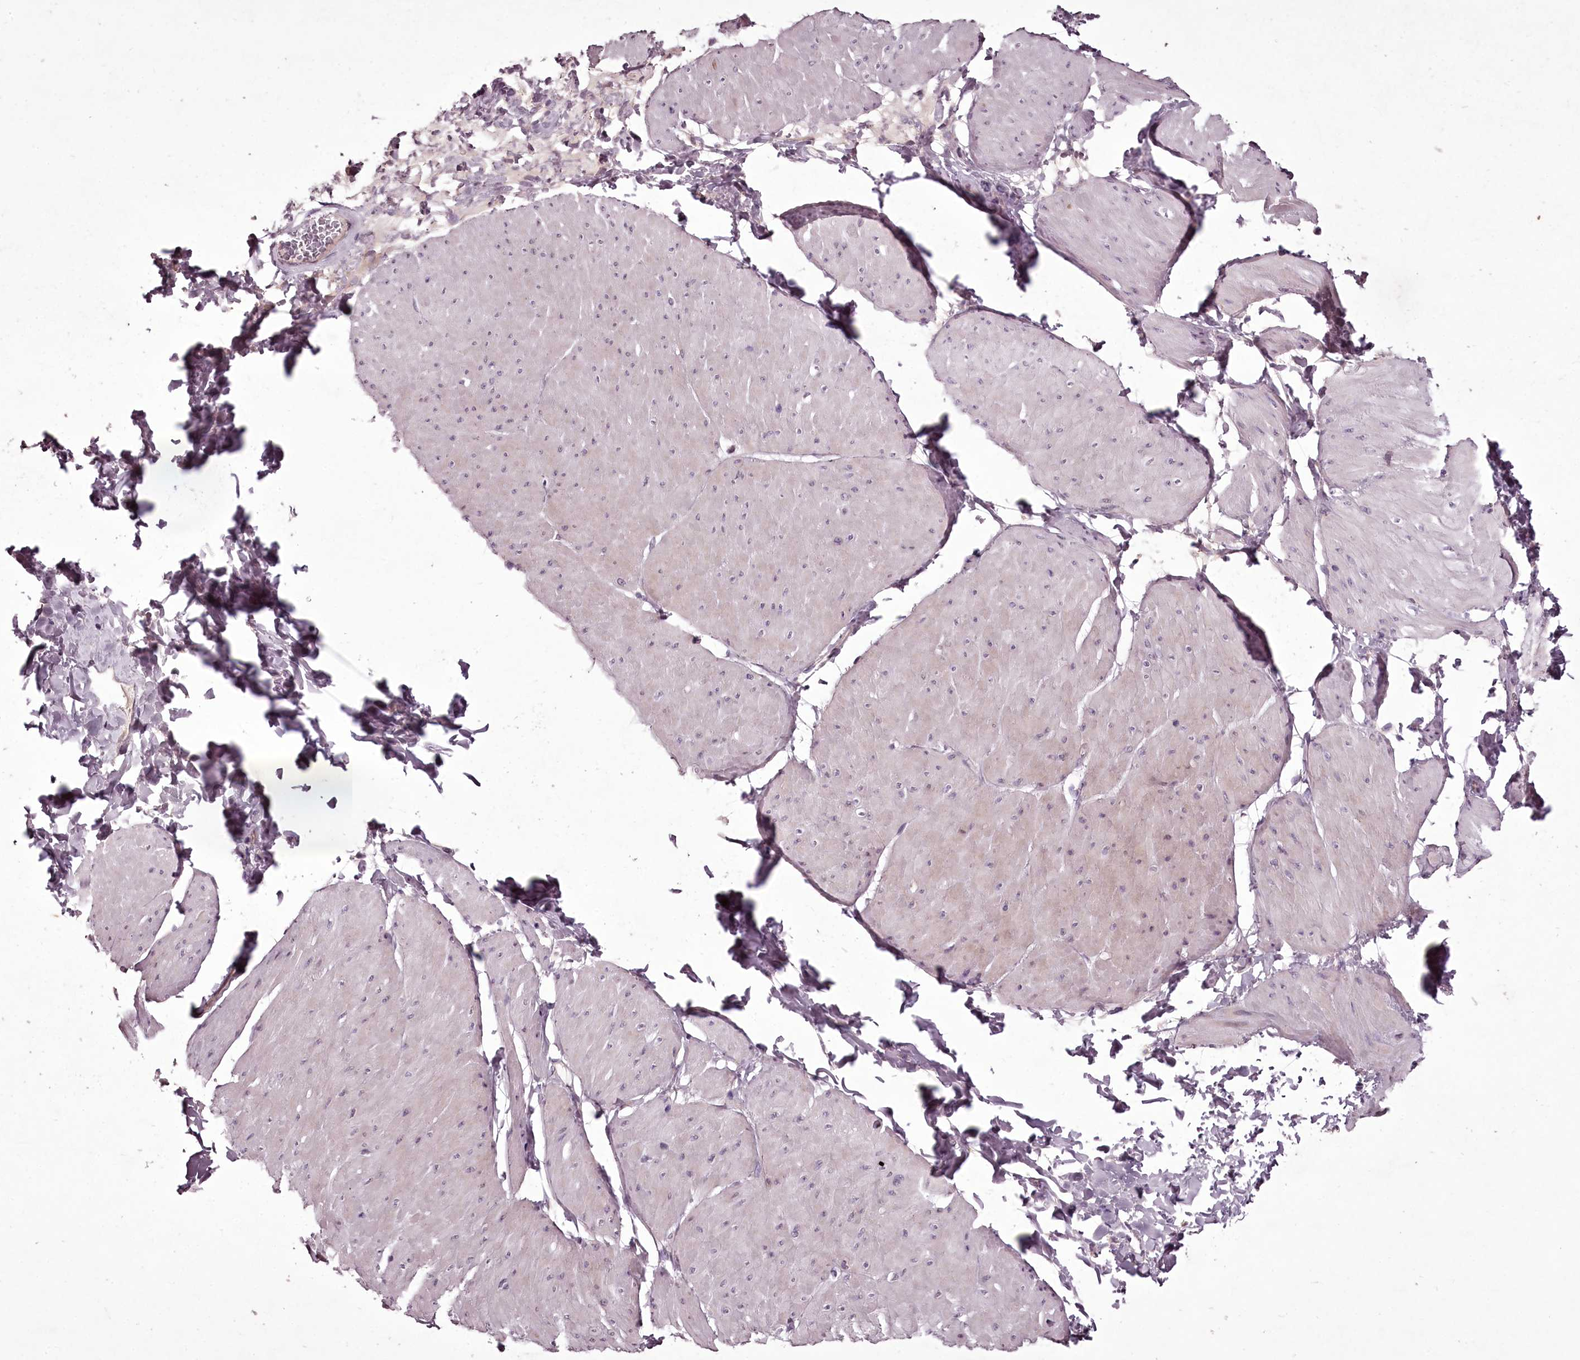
{"staining": {"intensity": "negative", "quantity": "none", "location": "none"}, "tissue": "smooth muscle", "cell_type": "Smooth muscle cells", "image_type": "normal", "snomed": [{"axis": "morphology", "description": "Urothelial carcinoma, High grade"}, {"axis": "topography", "description": "Urinary bladder"}], "caption": "High power microscopy image of an IHC histopathology image of benign smooth muscle, revealing no significant positivity in smooth muscle cells. The staining is performed using DAB brown chromogen with nuclei counter-stained in using hematoxylin.", "gene": "C1orf56", "patient": {"sex": "male", "age": 46}}